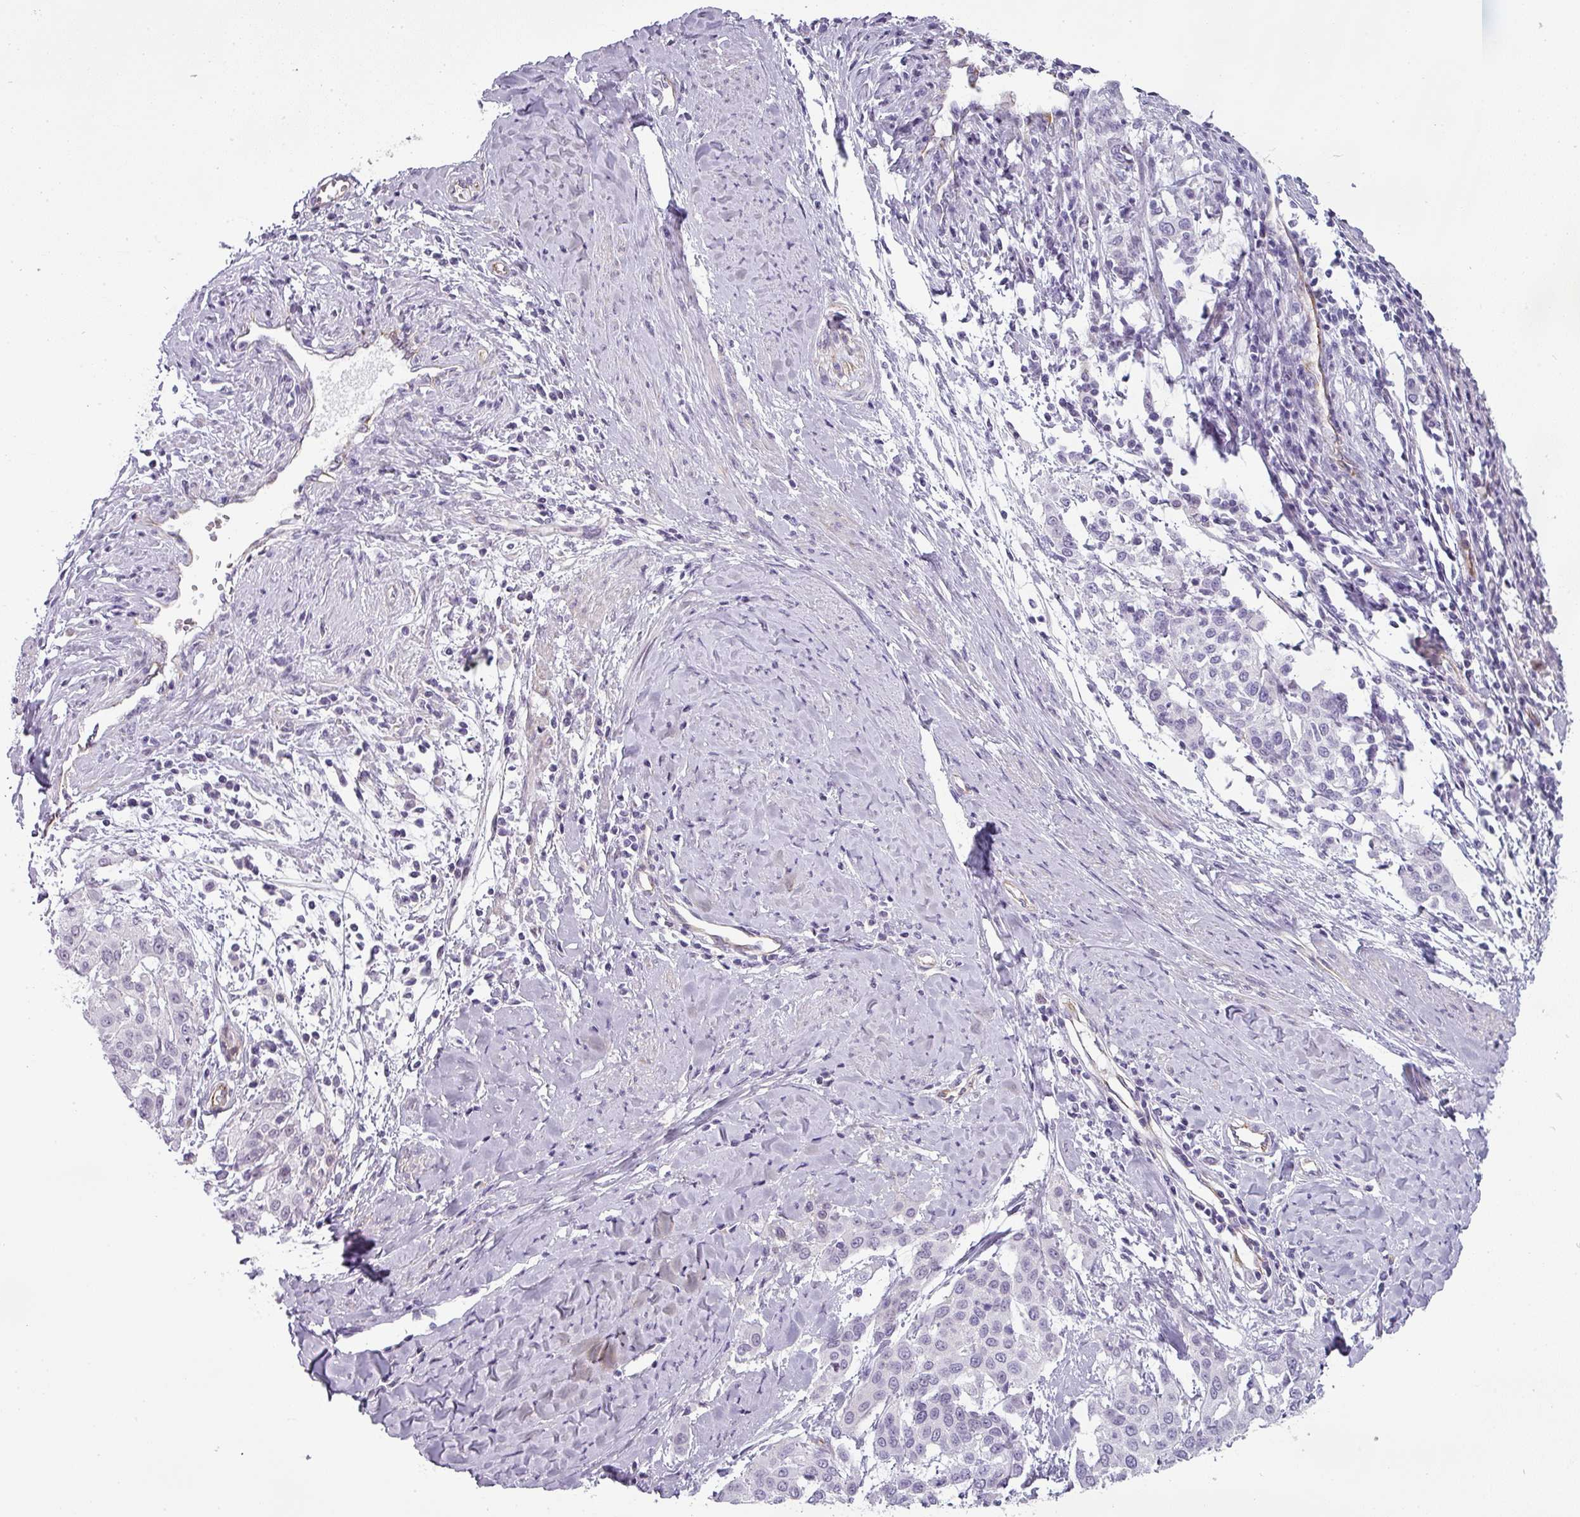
{"staining": {"intensity": "negative", "quantity": "none", "location": "none"}, "tissue": "cervical cancer", "cell_type": "Tumor cells", "image_type": "cancer", "snomed": [{"axis": "morphology", "description": "Squamous cell carcinoma, NOS"}, {"axis": "topography", "description": "Cervix"}], "caption": "This is an immunohistochemistry histopathology image of squamous cell carcinoma (cervical). There is no positivity in tumor cells.", "gene": "CHRDL1", "patient": {"sex": "female", "age": 44}}